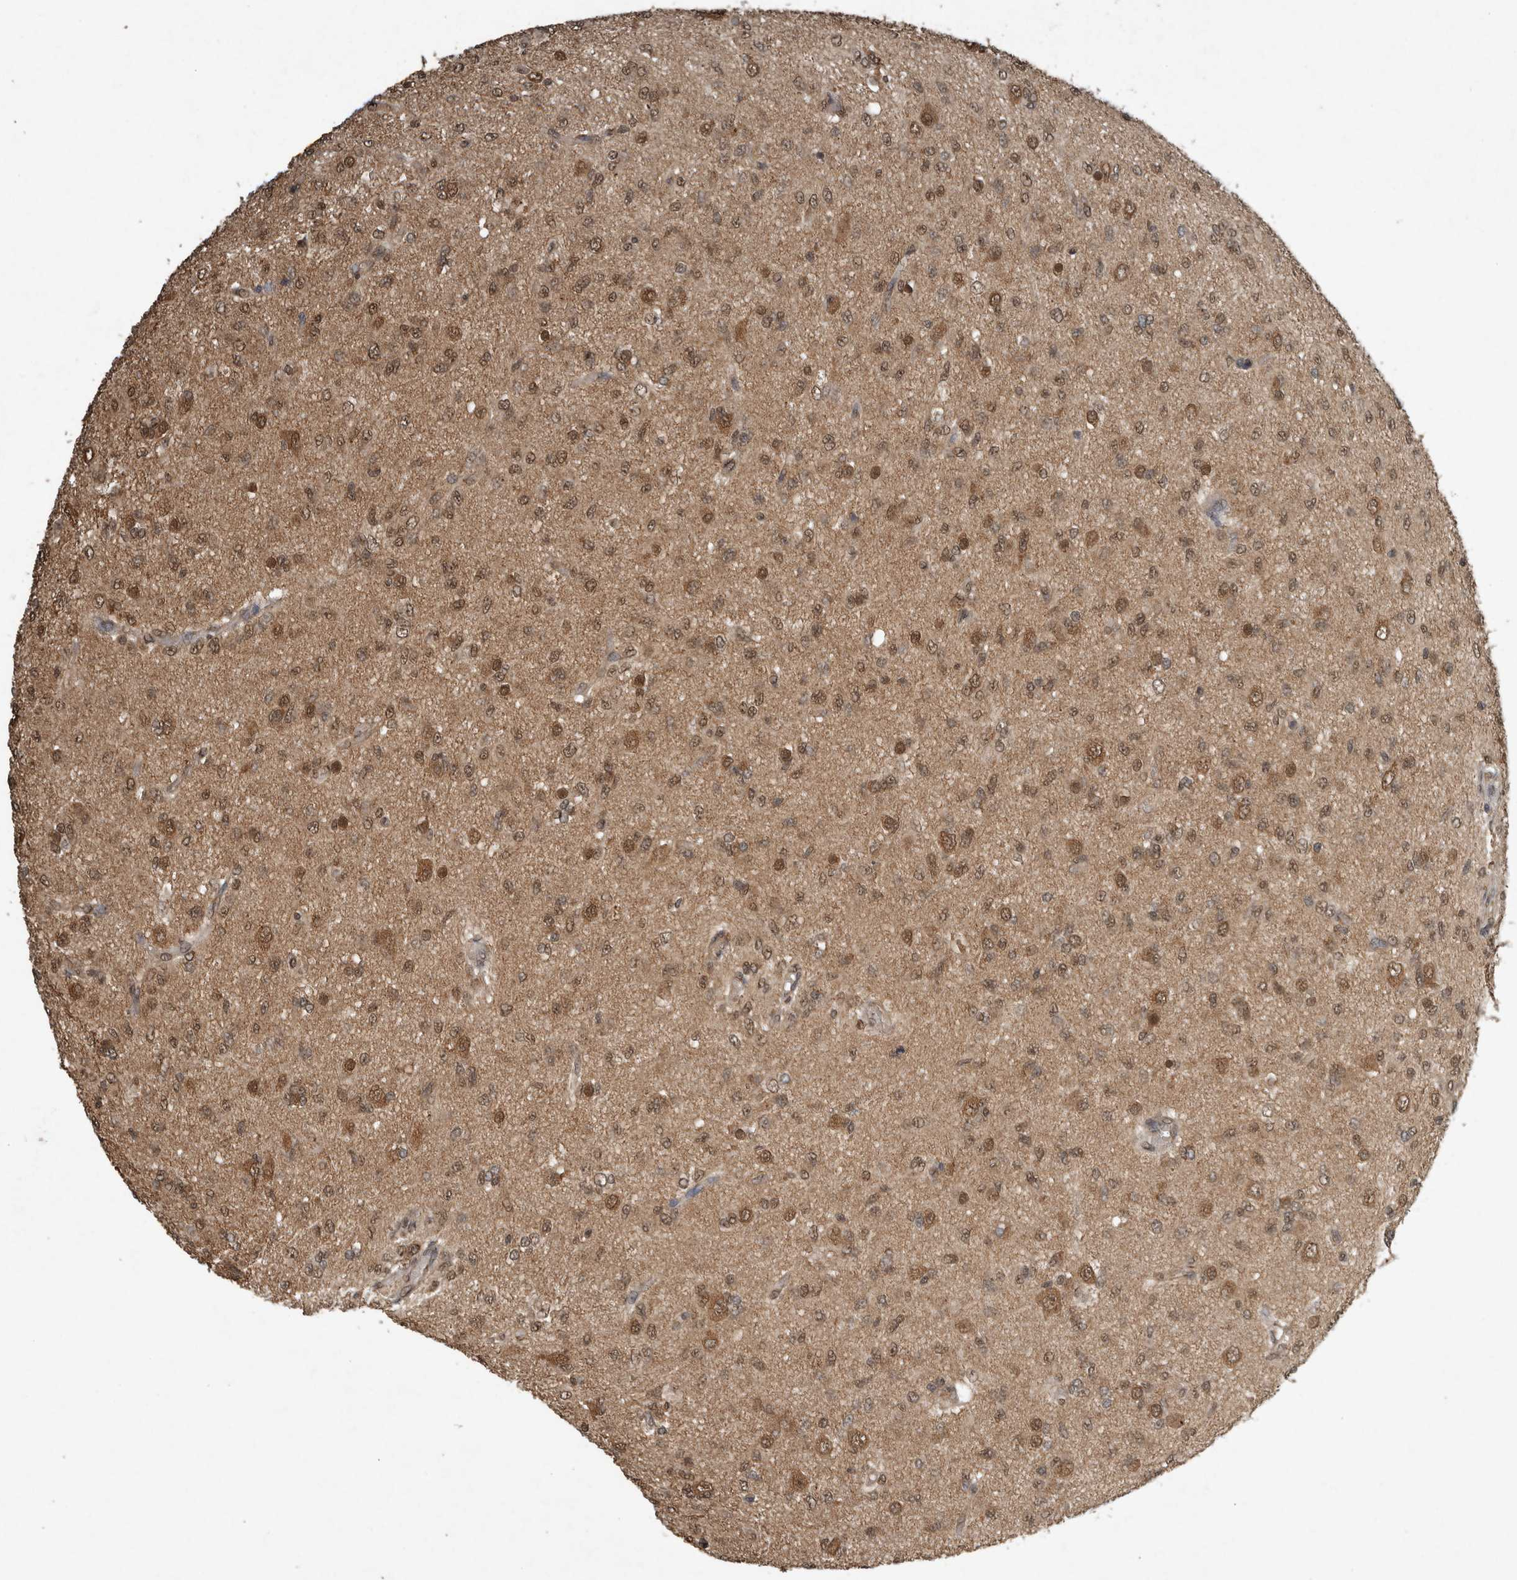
{"staining": {"intensity": "moderate", "quantity": ">75%", "location": "cytoplasmic/membranous,nuclear"}, "tissue": "glioma", "cell_type": "Tumor cells", "image_type": "cancer", "snomed": [{"axis": "morphology", "description": "Glioma, malignant, High grade"}, {"axis": "topography", "description": "Brain"}], "caption": "Moderate cytoplasmic/membranous and nuclear expression is identified in approximately >75% of tumor cells in malignant glioma (high-grade).", "gene": "ARHGEF12", "patient": {"sex": "female", "age": 59}}